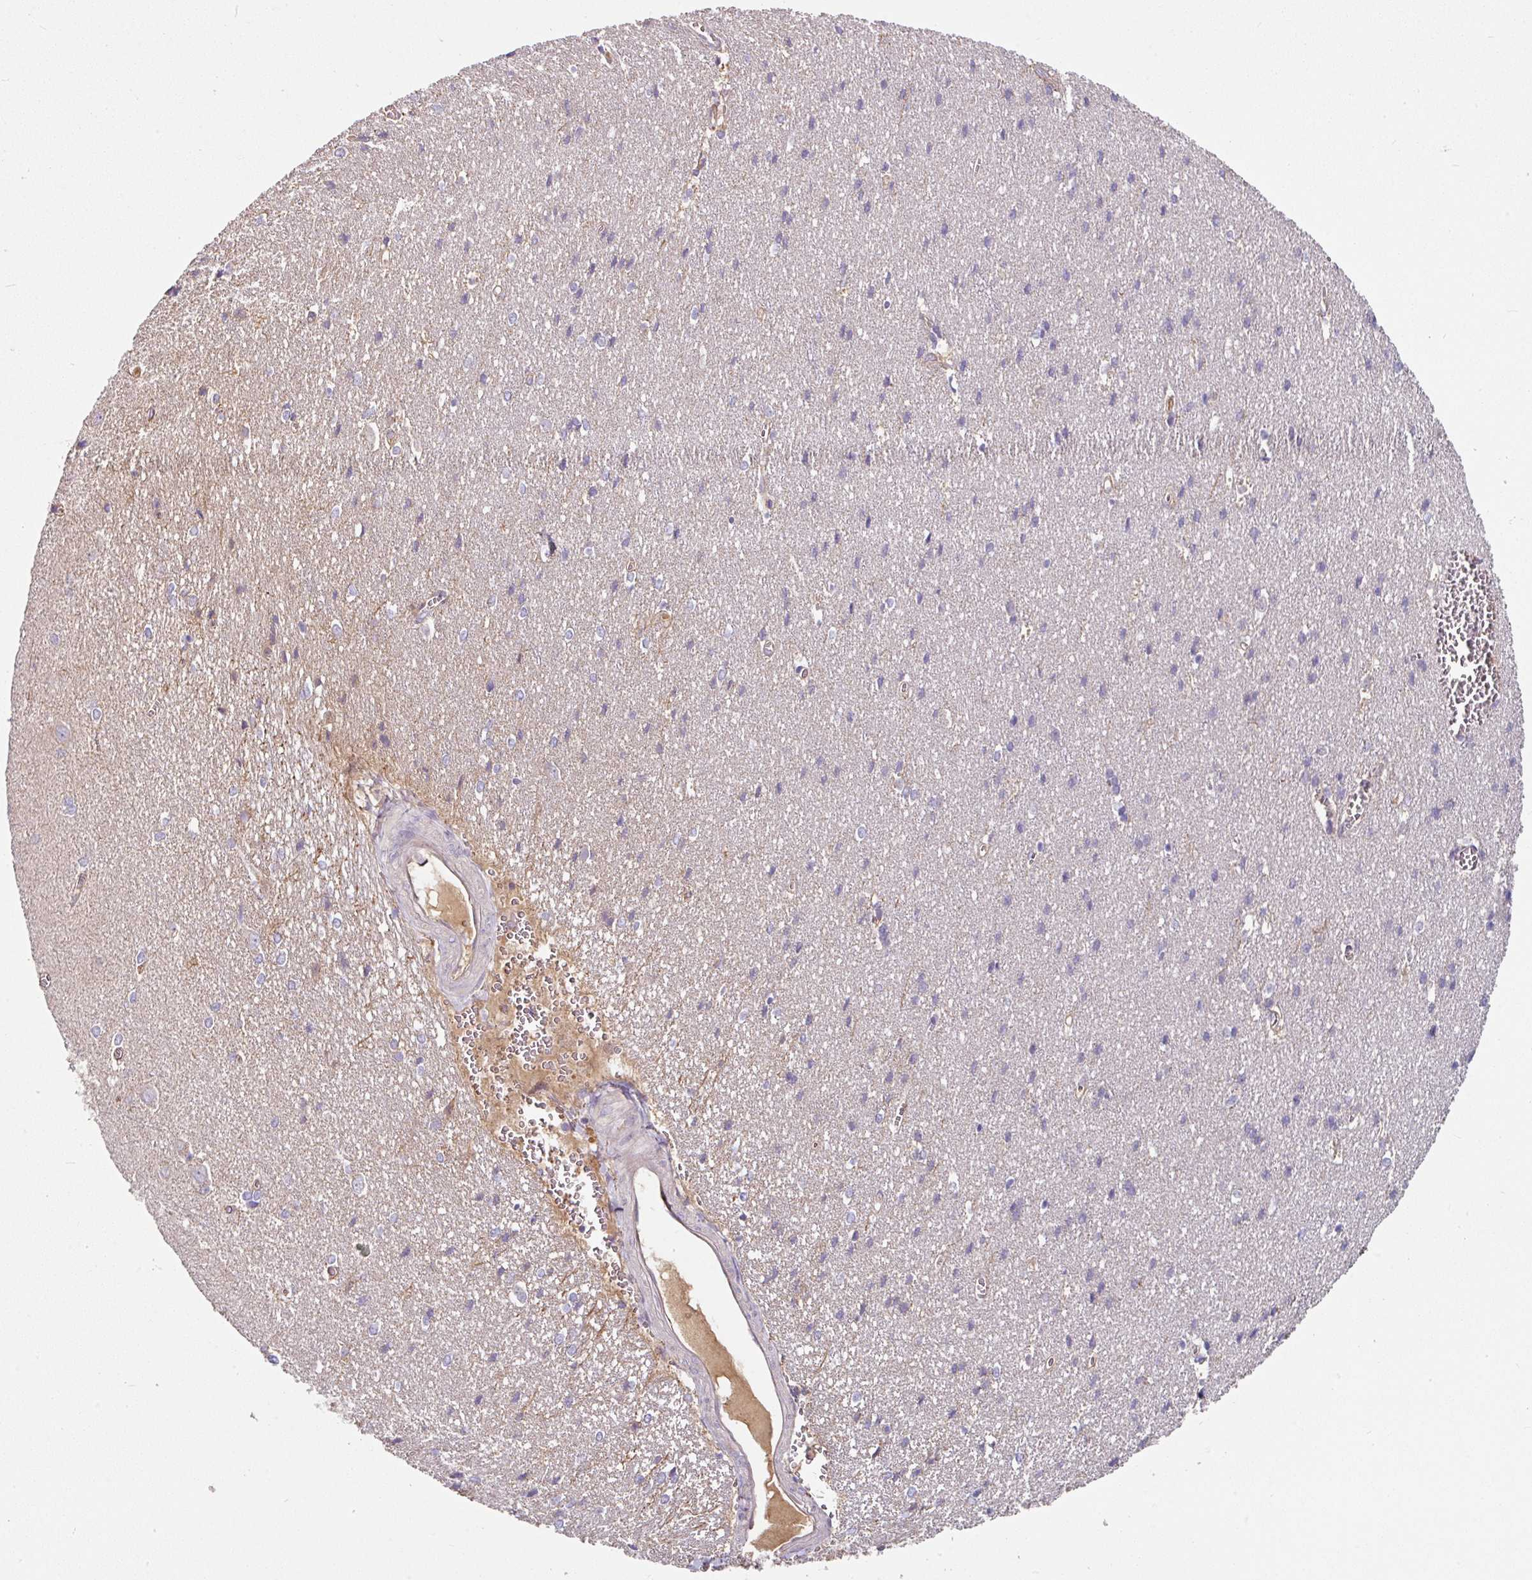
{"staining": {"intensity": "weak", "quantity": ">75%", "location": "cytoplasmic/membranous"}, "tissue": "cerebral cortex", "cell_type": "Endothelial cells", "image_type": "normal", "snomed": [{"axis": "morphology", "description": "Normal tissue, NOS"}, {"axis": "topography", "description": "Cerebral cortex"}], "caption": "The histopathology image shows staining of benign cerebral cortex, revealing weak cytoplasmic/membranous protein staining (brown color) within endothelial cells.", "gene": "C4orf48", "patient": {"sex": "male", "age": 37}}